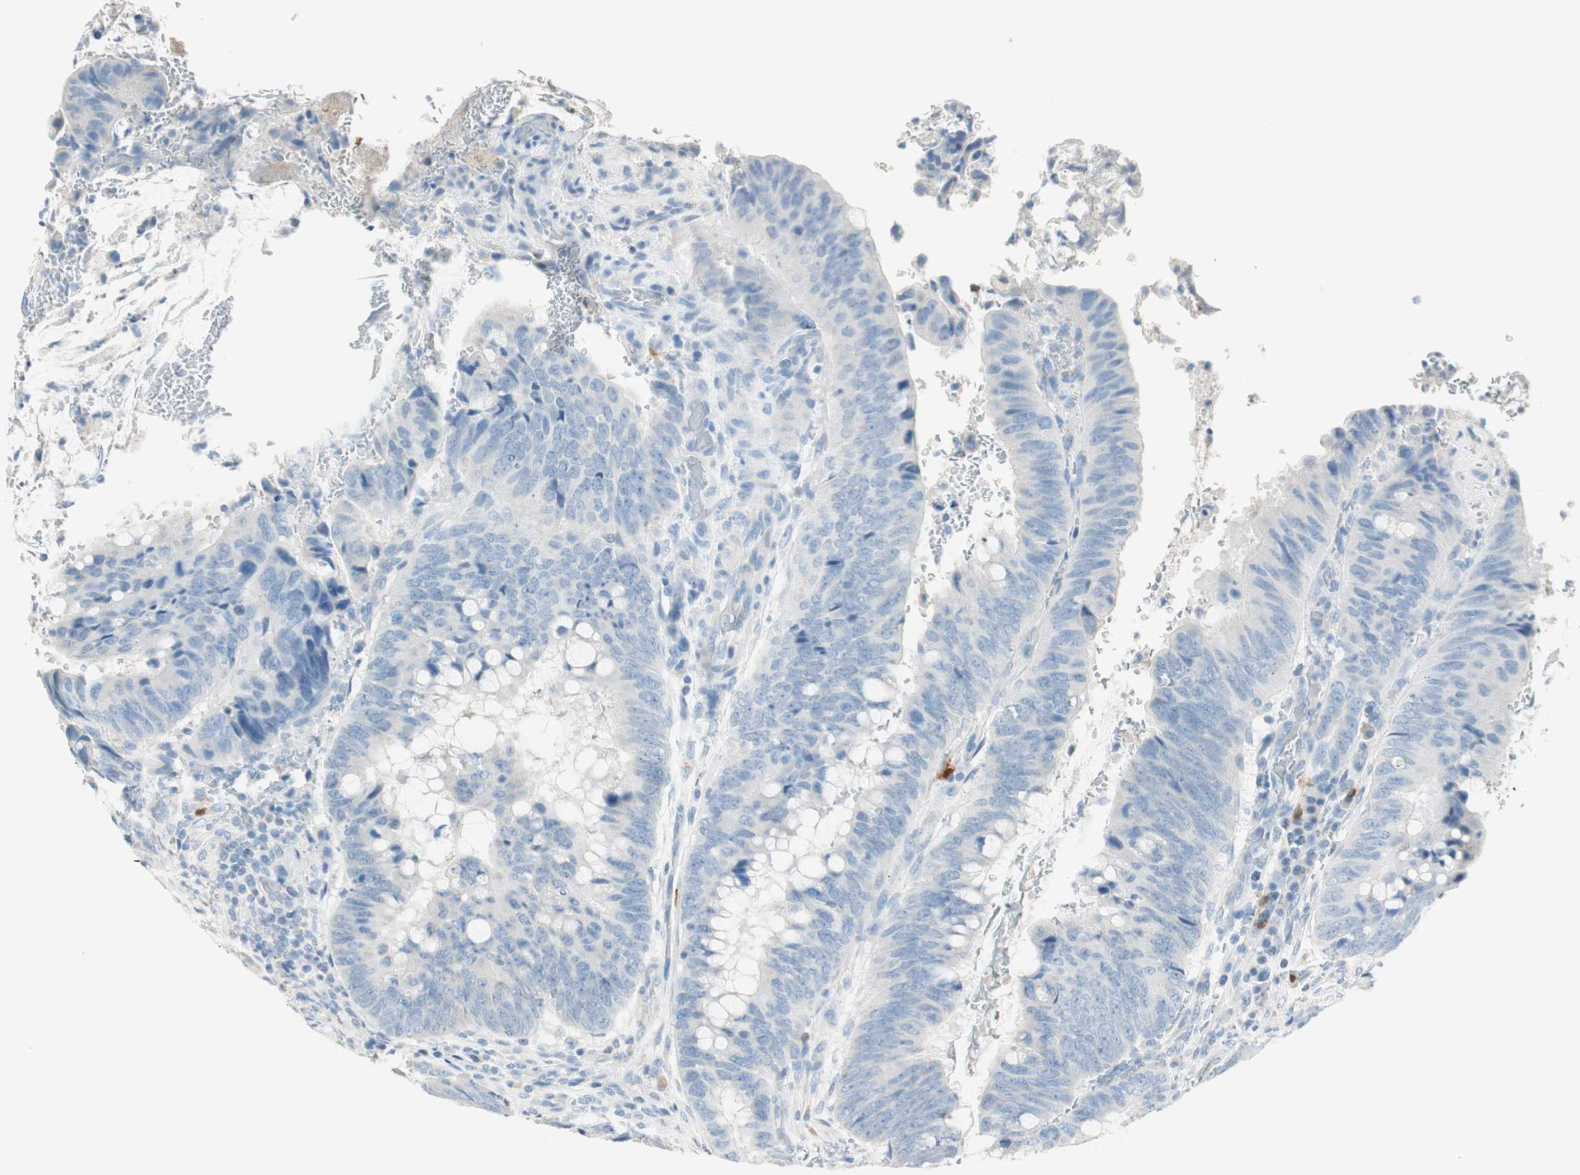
{"staining": {"intensity": "negative", "quantity": "none", "location": "none"}, "tissue": "colorectal cancer", "cell_type": "Tumor cells", "image_type": "cancer", "snomed": [{"axis": "morphology", "description": "Normal tissue, NOS"}, {"axis": "morphology", "description": "Adenocarcinoma, NOS"}, {"axis": "topography", "description": "Rectum"}, {"axis": "topography", "description": "Peripheral nerve tissue"}], "caption": "Tumor cells show no significant positivity in colorectal adenocarcinoma. (DAB (3,3'-diaminobenzidine) immunohistochemistry (IHC), high magnification).", "gene": "HPGD", "patient": {"sex": "male", "age": 92}}